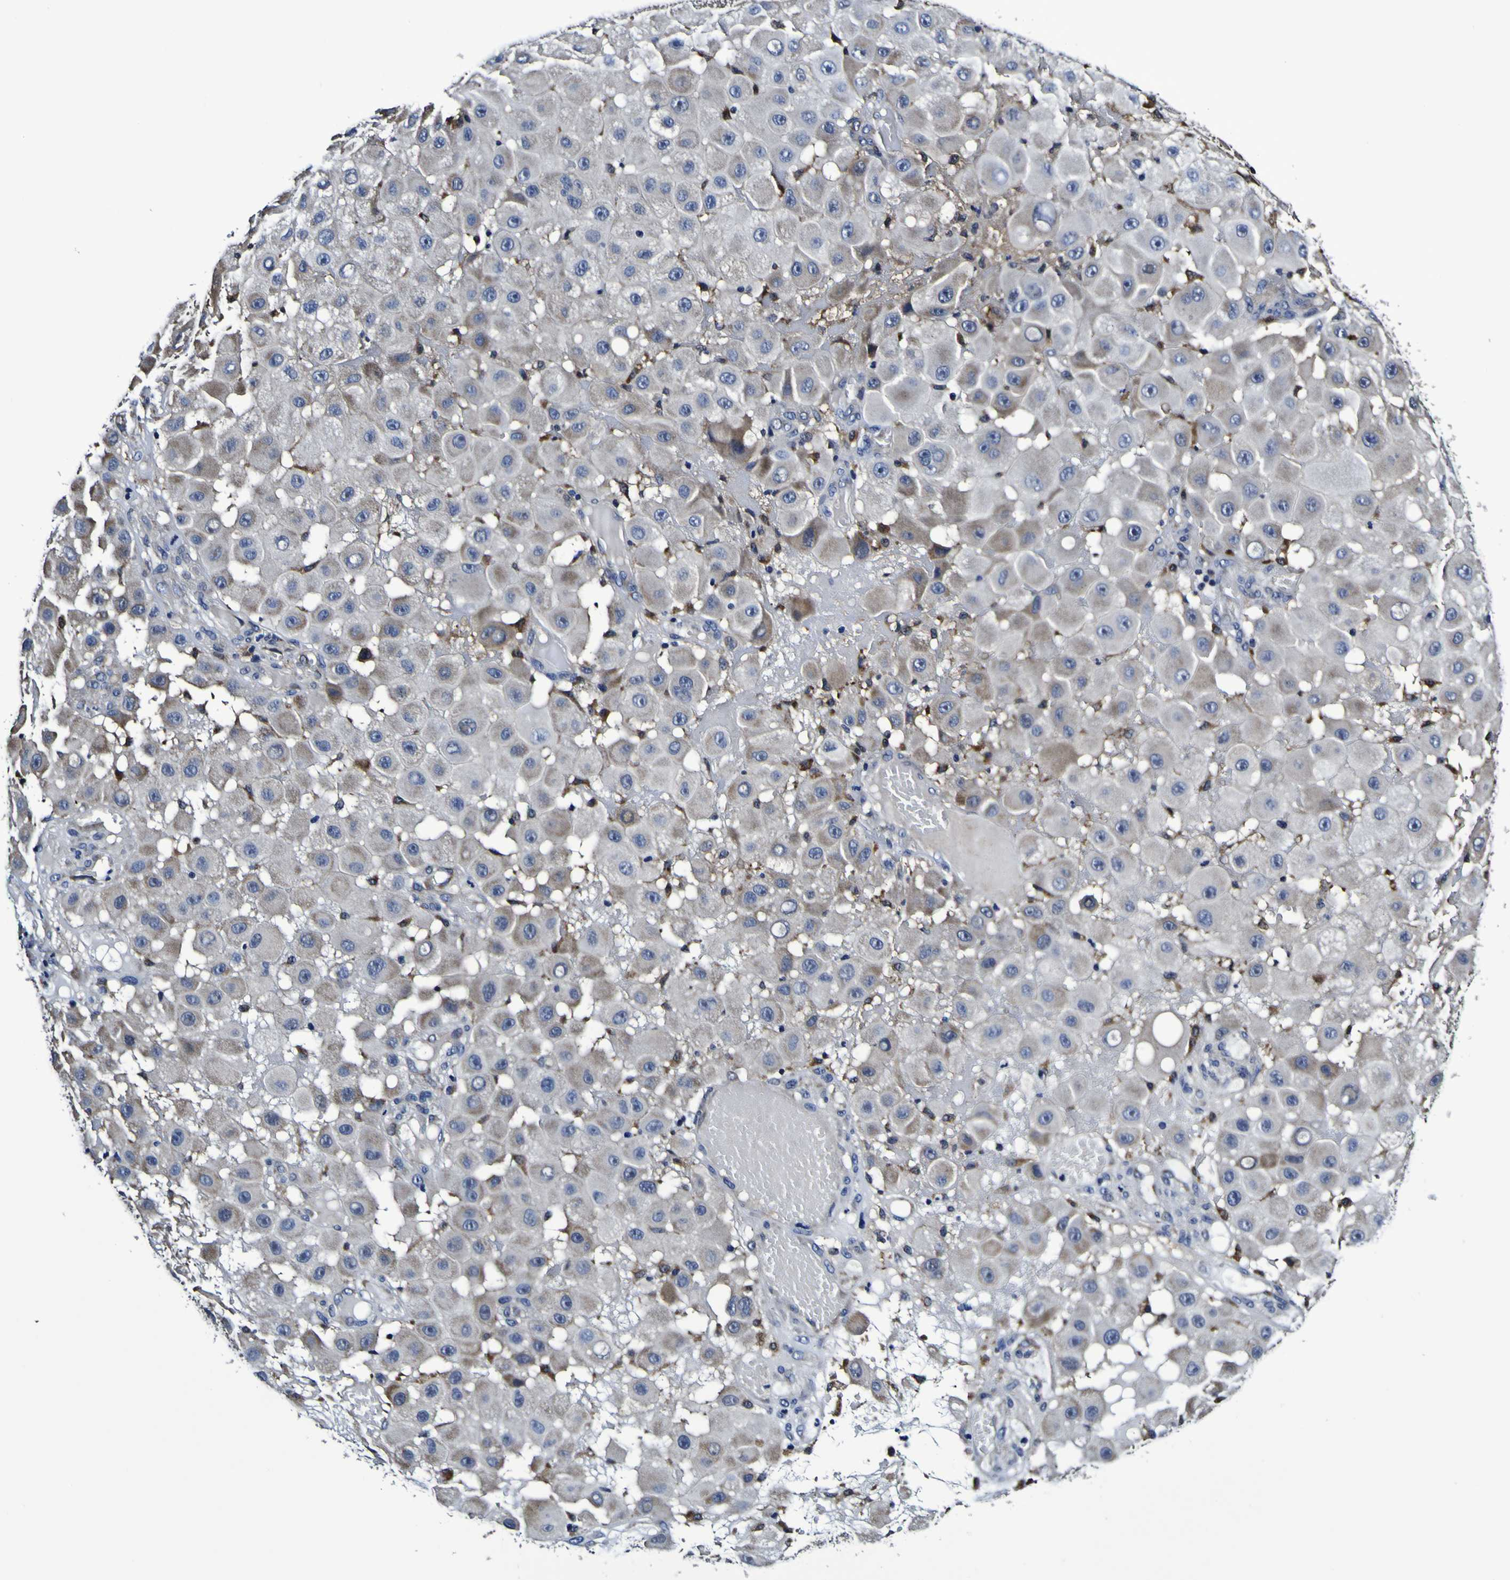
{"staining": {"intensity": "weak", "quantity": "<25%", "location": "cytoplasmic/membranous"}, "tissue": "melanoma", "cell_type": "Tumor cells", "image_type": "cancer", "snomed": [{"axis": "morphology", "description": "Malignant melanoma, NOS"}, {"axis": "topography", "description": "Skin"}], "caption": "This is an IHC histopathology image of malignant melanoma. There is no staining in tumor cells.", "gene": "GPX1", "patient": {"sex": "female", "age": 81}}